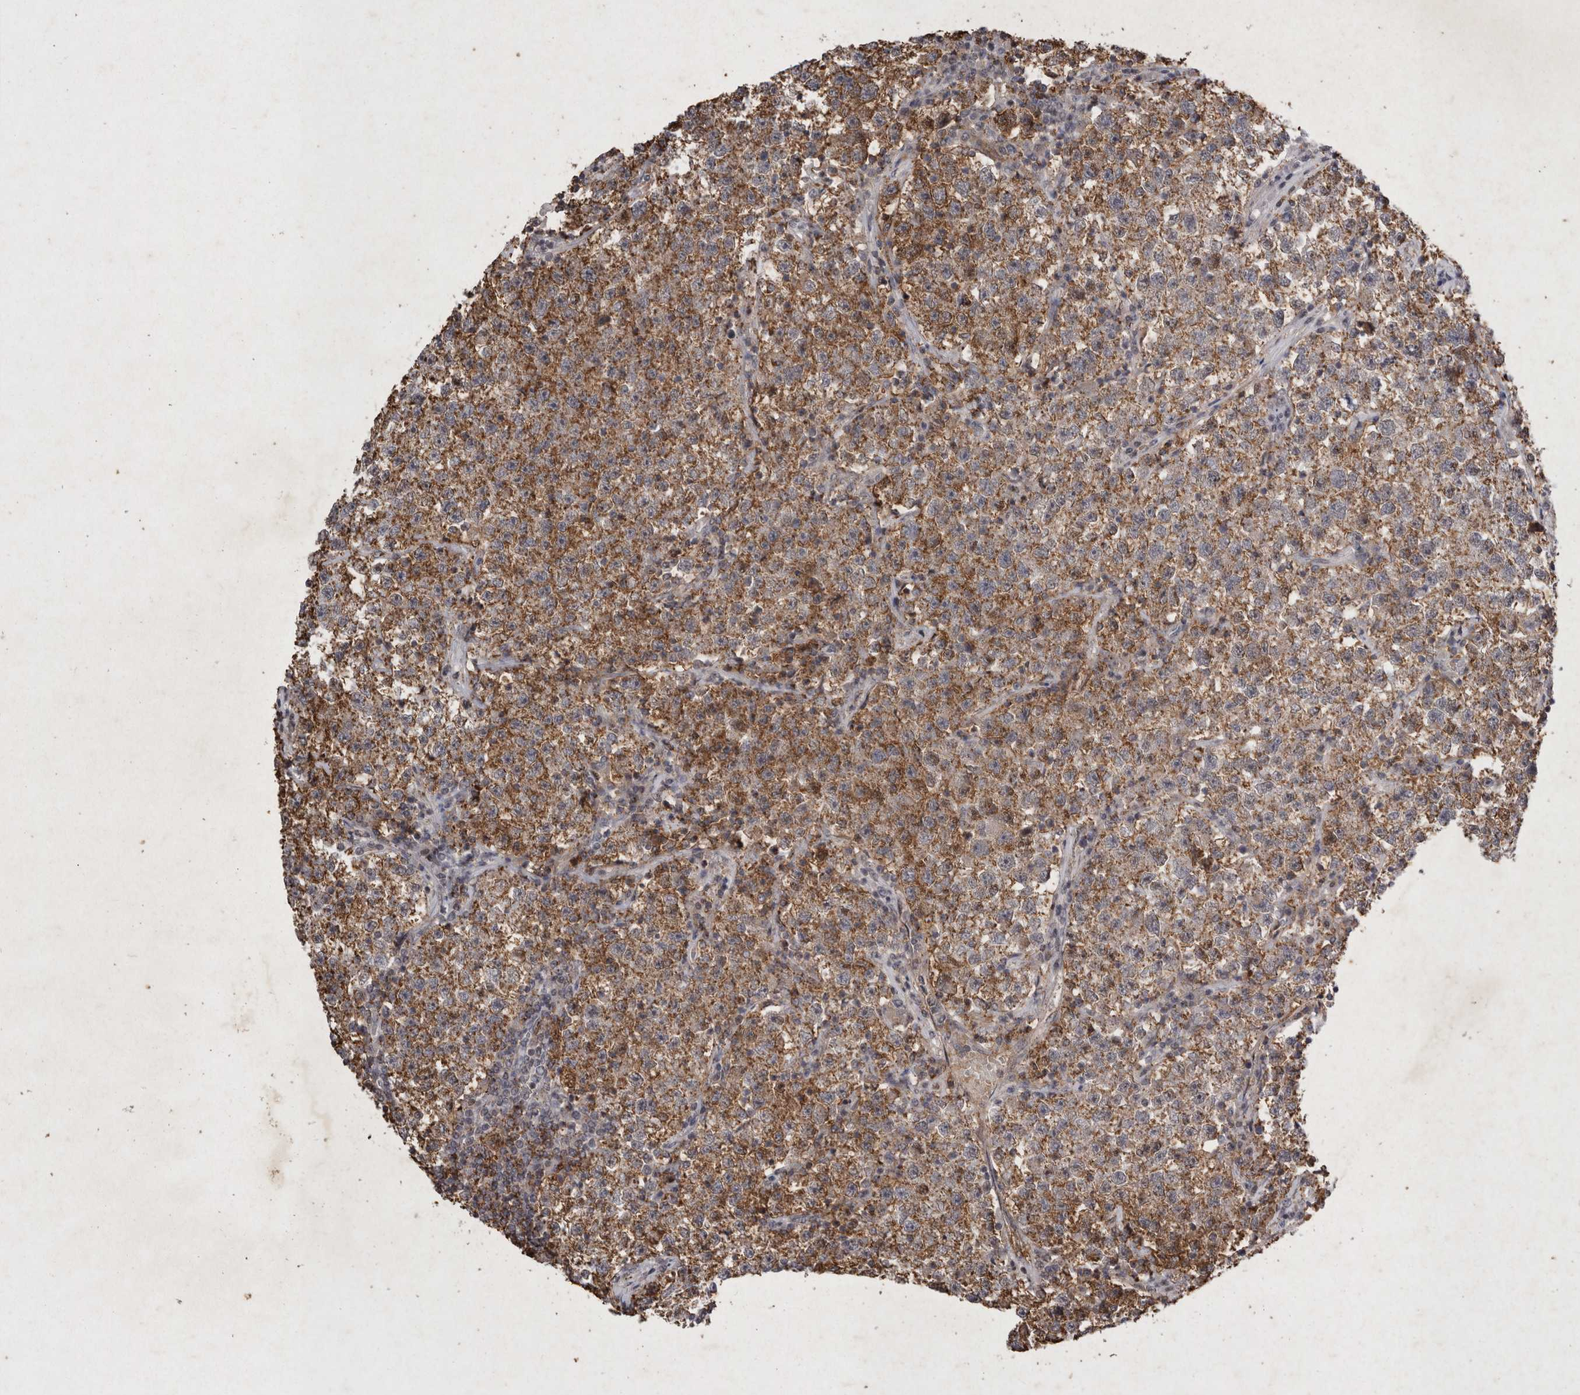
{"staining": {"intensity": "moderate", "quantity": ">75%", "location": "cytoplasmic/membranous"}, "tissue": "testis cancer", "cell_type": "Tumor cells", "image_type": "cancer", "snomed": [{"axis": "morphology", "description": "Seminoma, NOS"}, {"axis": "topography", "description": "Testis"}], "caption": "Immunohistochemical staining of human testis seminoma reveals medium levels of moderate cytoplasmic/membranous protein expression in about >75% of tumor cells.", "gene": "STK11", "patient": {"sex": "male", "age": 22}}